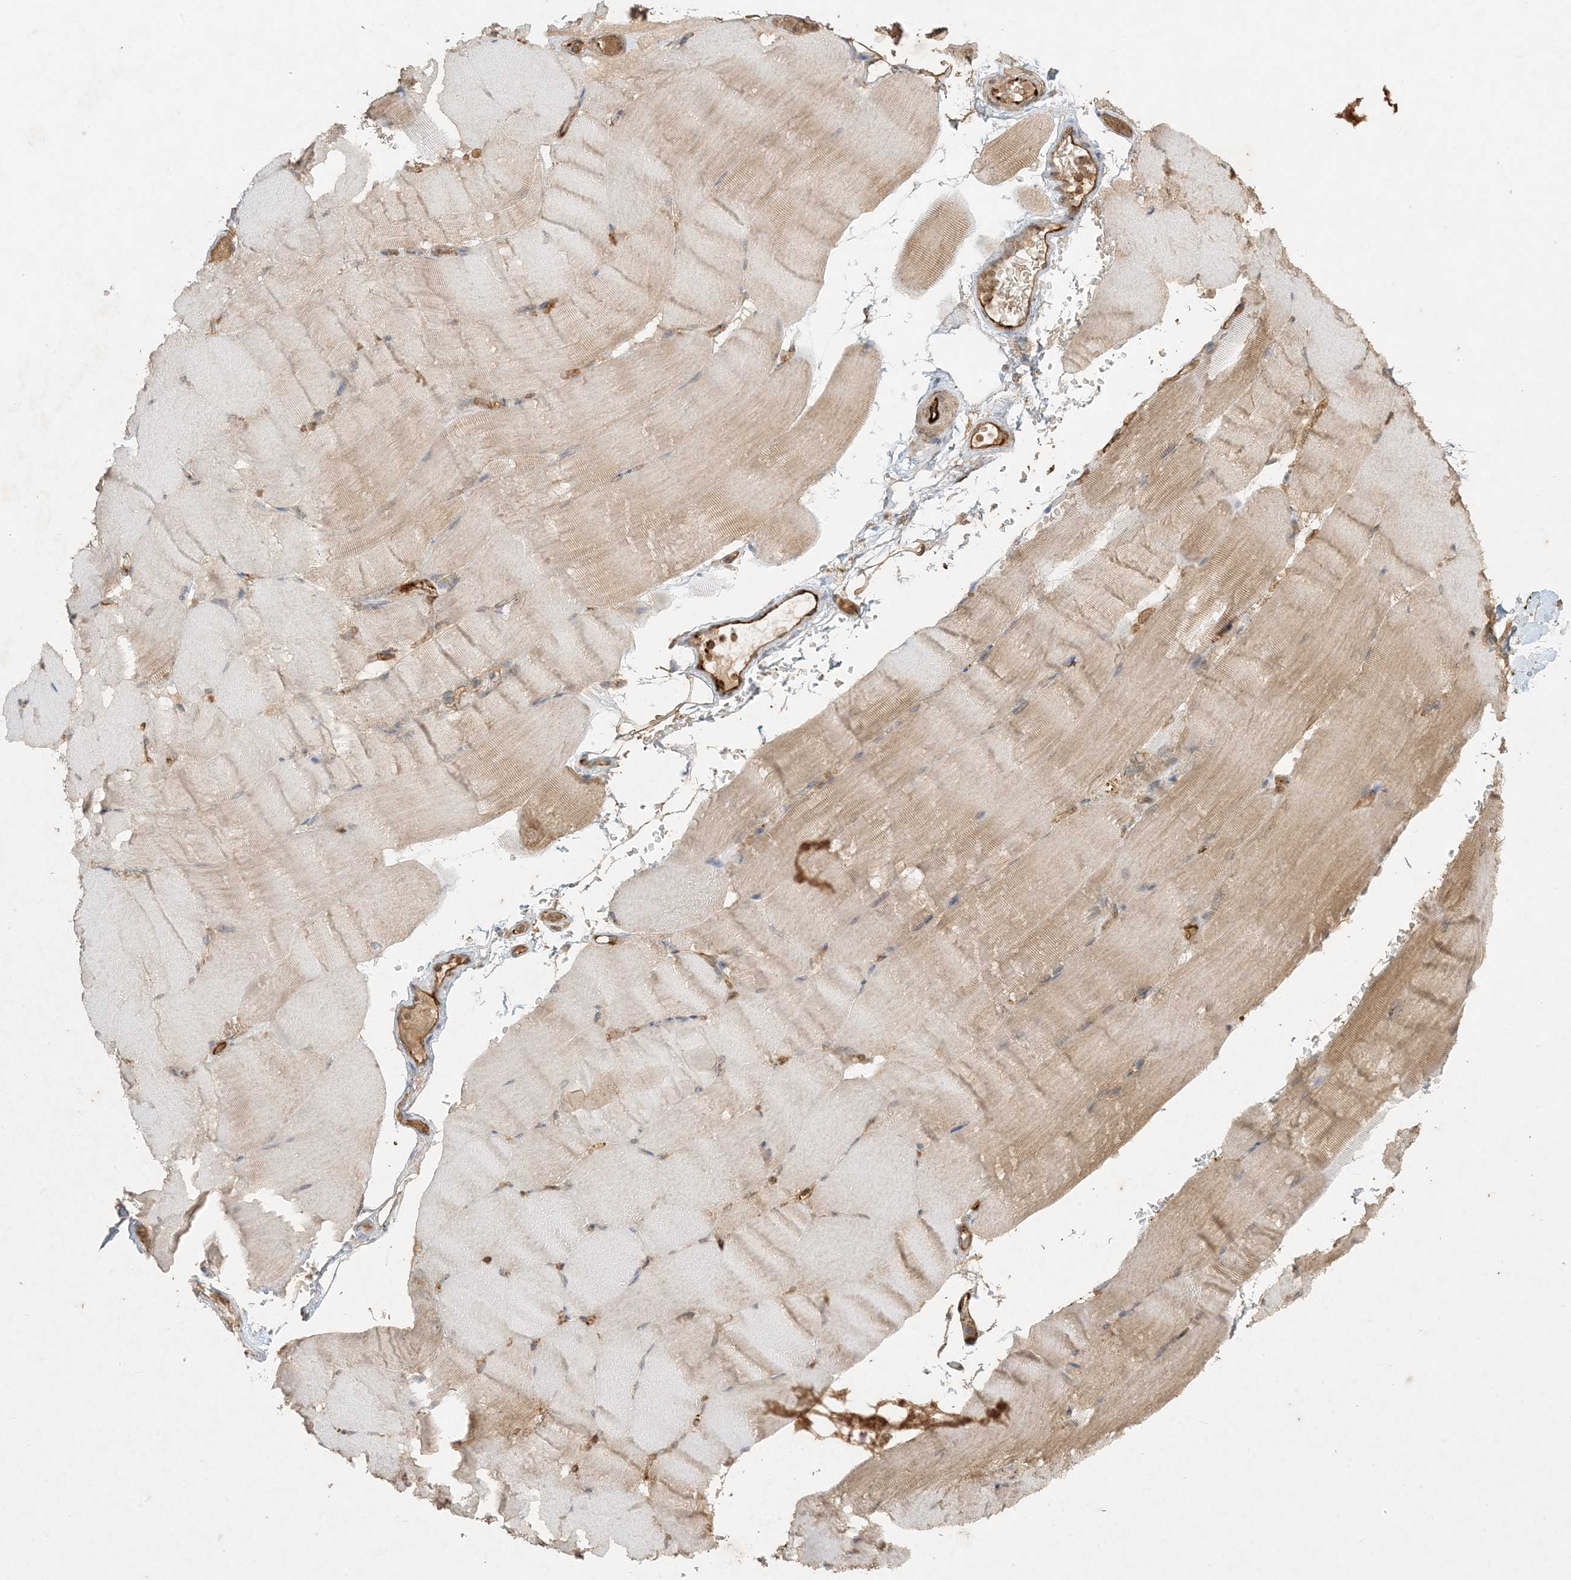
{"staining": {"intensity": "moderate", "quantity": "25%-75%", "location": "cytoplasmic/membranous"}, "tissue": "skeletal muscle", "cell_type": "Myocytes", "image_type": "normal", "snomed": [{"axis": "morphology", "description": "Normal tissue, NOS"}, {"axis": "topography", "description": "Skeletal muscle"}, {"axis": "topography", "description": "Parathyroid gland"}], "caption": "Brown immunohistochemical staining in benign skeletal muscle shows moderate cytoplasmic/membranous positivity in about 25%-75% of myocytes. (DAB IHC with brightfield microscopy, high magnification).", "gene": "MCOLN1", "patient": {"sex": "female", "age": 37}}